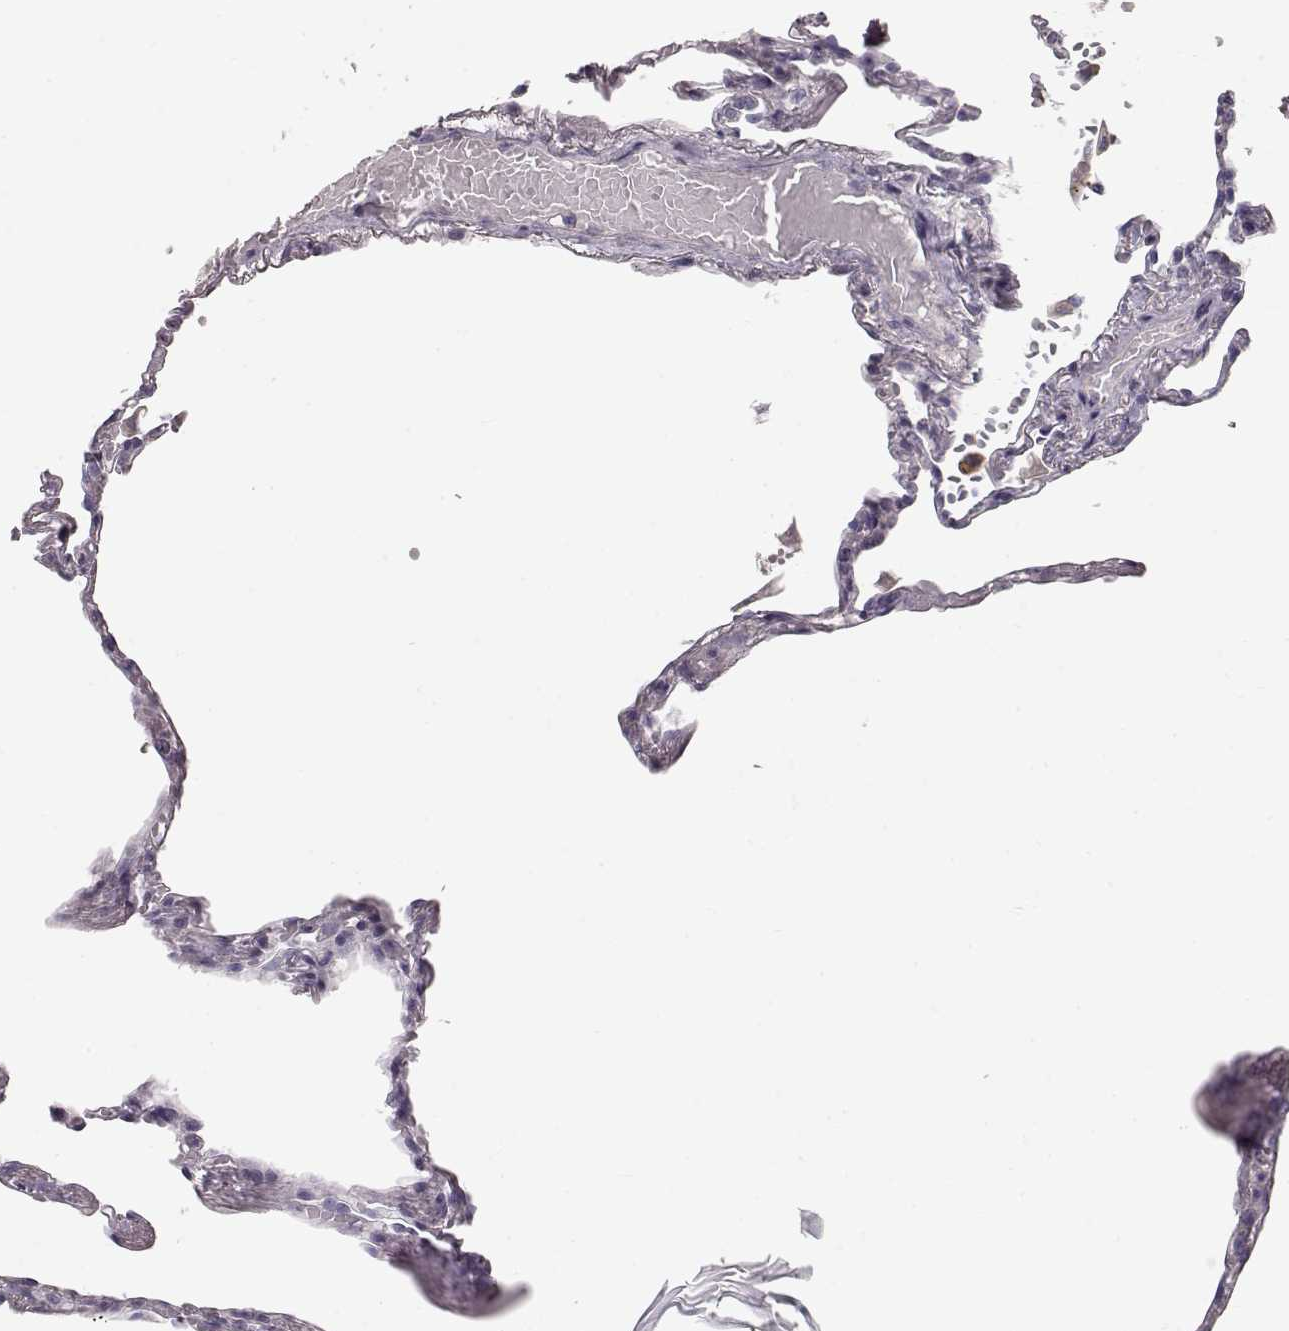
{"staining": {"intensity": "negative", "quantity": "none", "location": "none"}, "tissue": "lung", "cell_type": "Alveolar cells", "image_type": "normal", "snomed": [{"axis": "morphology", "description": "Normal tissue, NOS"}, {"axis": "topography", "description": "Lung"}], "caption": "Immunohistochemistry (IHC) micrograph of normal lung: lung stained with DAB (3,3'-diaminobenzidine) reveals no significant protein positivity in alveolar cells. (DAB immunohistochemistry with hematoxylin counter stain).", "gene": "SLC18A1", "patient": {"sex": "male", "age": 78}}